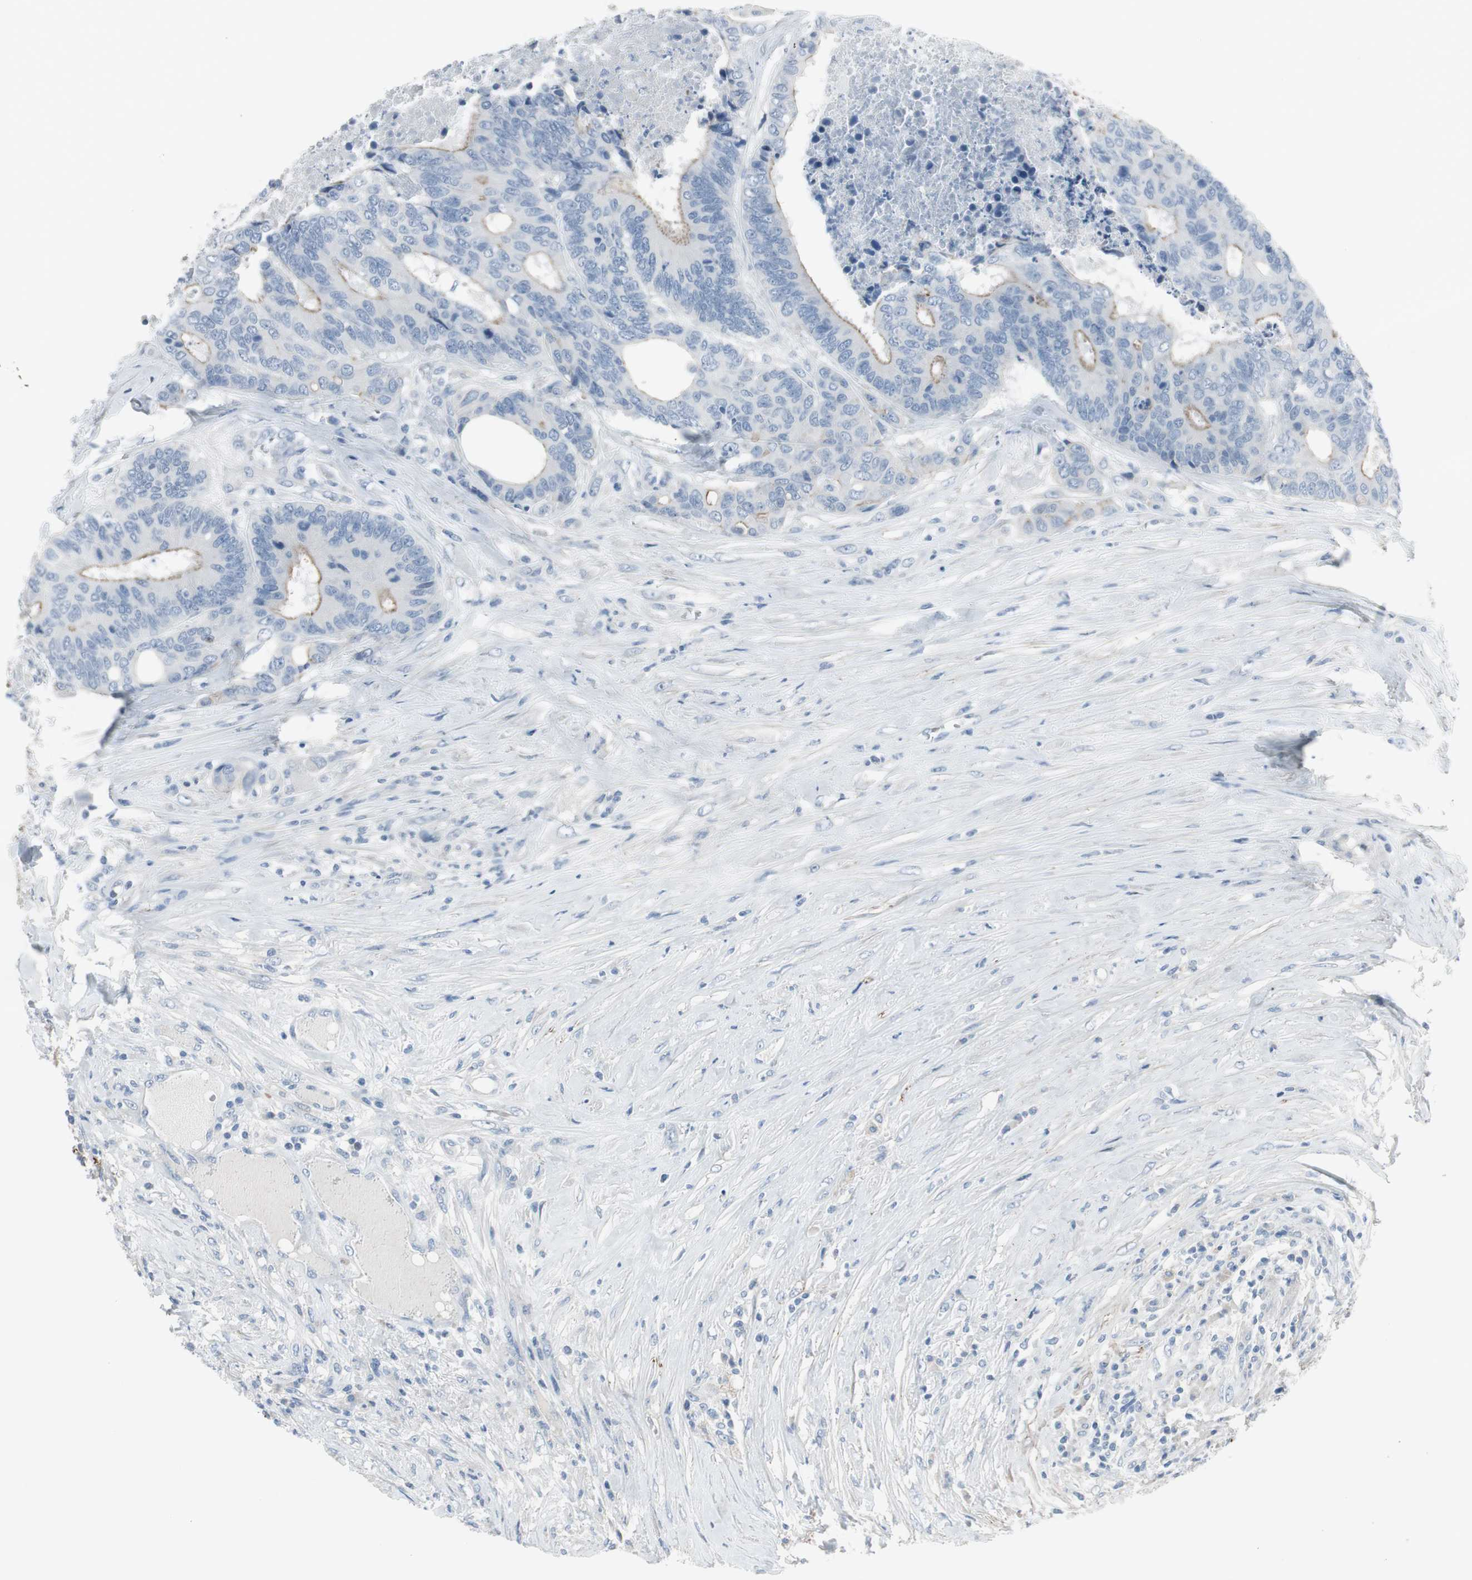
{"staining": {"intensity": "moderate", "quantity": "<25%", "location": "cytoplasmic/membranous"}, "tissue": "colorectal cancer", "cell_type": "Tumor cells", "image_type": "cancer", "snomed": [{"axis": "morphology", "description": "Adenocarcinoma, NOS"}, {"axis": "topography", "description": "Rectum"}], "caption": "This photomicrograph demonstrates immunohistochemistry staining of adenocarcinoma (colorectal), with low moderate cytoplasmic/membranous positivity in approximately <25% of tumor cells.", "gene": "CACNA2D1", "patient": {"sex": "male", "age": 55}}